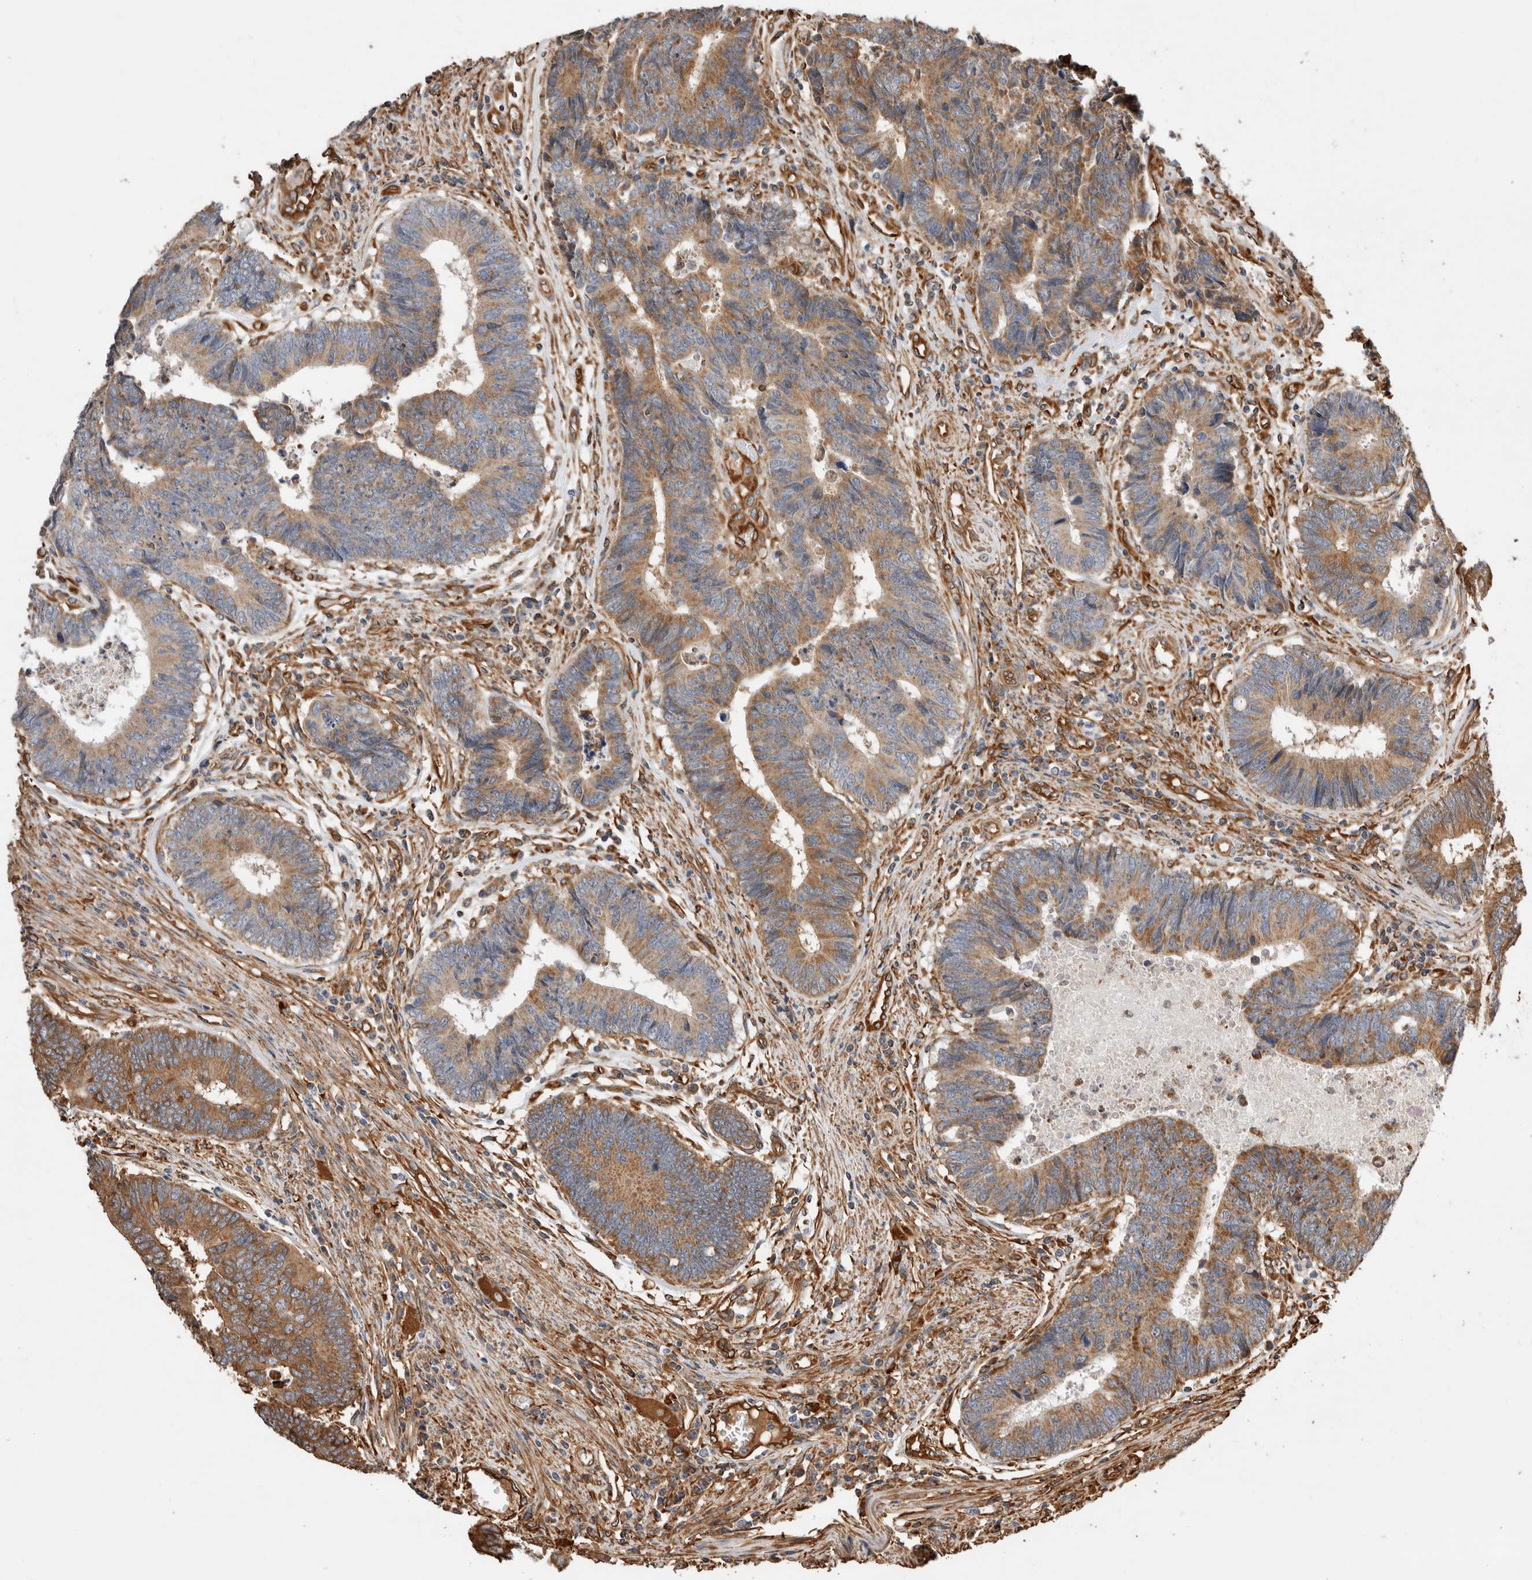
{"staining": {"intensity": "weak", "quantity": ">75%", "location": "cytoplasmic/membranous"}, "tissue": "colorectal cancer", "cell_type": "Tumor cells", "image_type": "cancer", "snomed": [{"axis": "morphology", "description": "Adenocarcinoma, NOS"}, {"axis": "topography", "description": "Rectum"}], "caption": "A low amount of weak cytoplasmic/membranous staining is identified in approximately >75% of tumor cells in colorectal cancer (adenocarcinoma) tissue.", "gene": "ZNF397", "patient": {"sex": "male", "age": 84}}